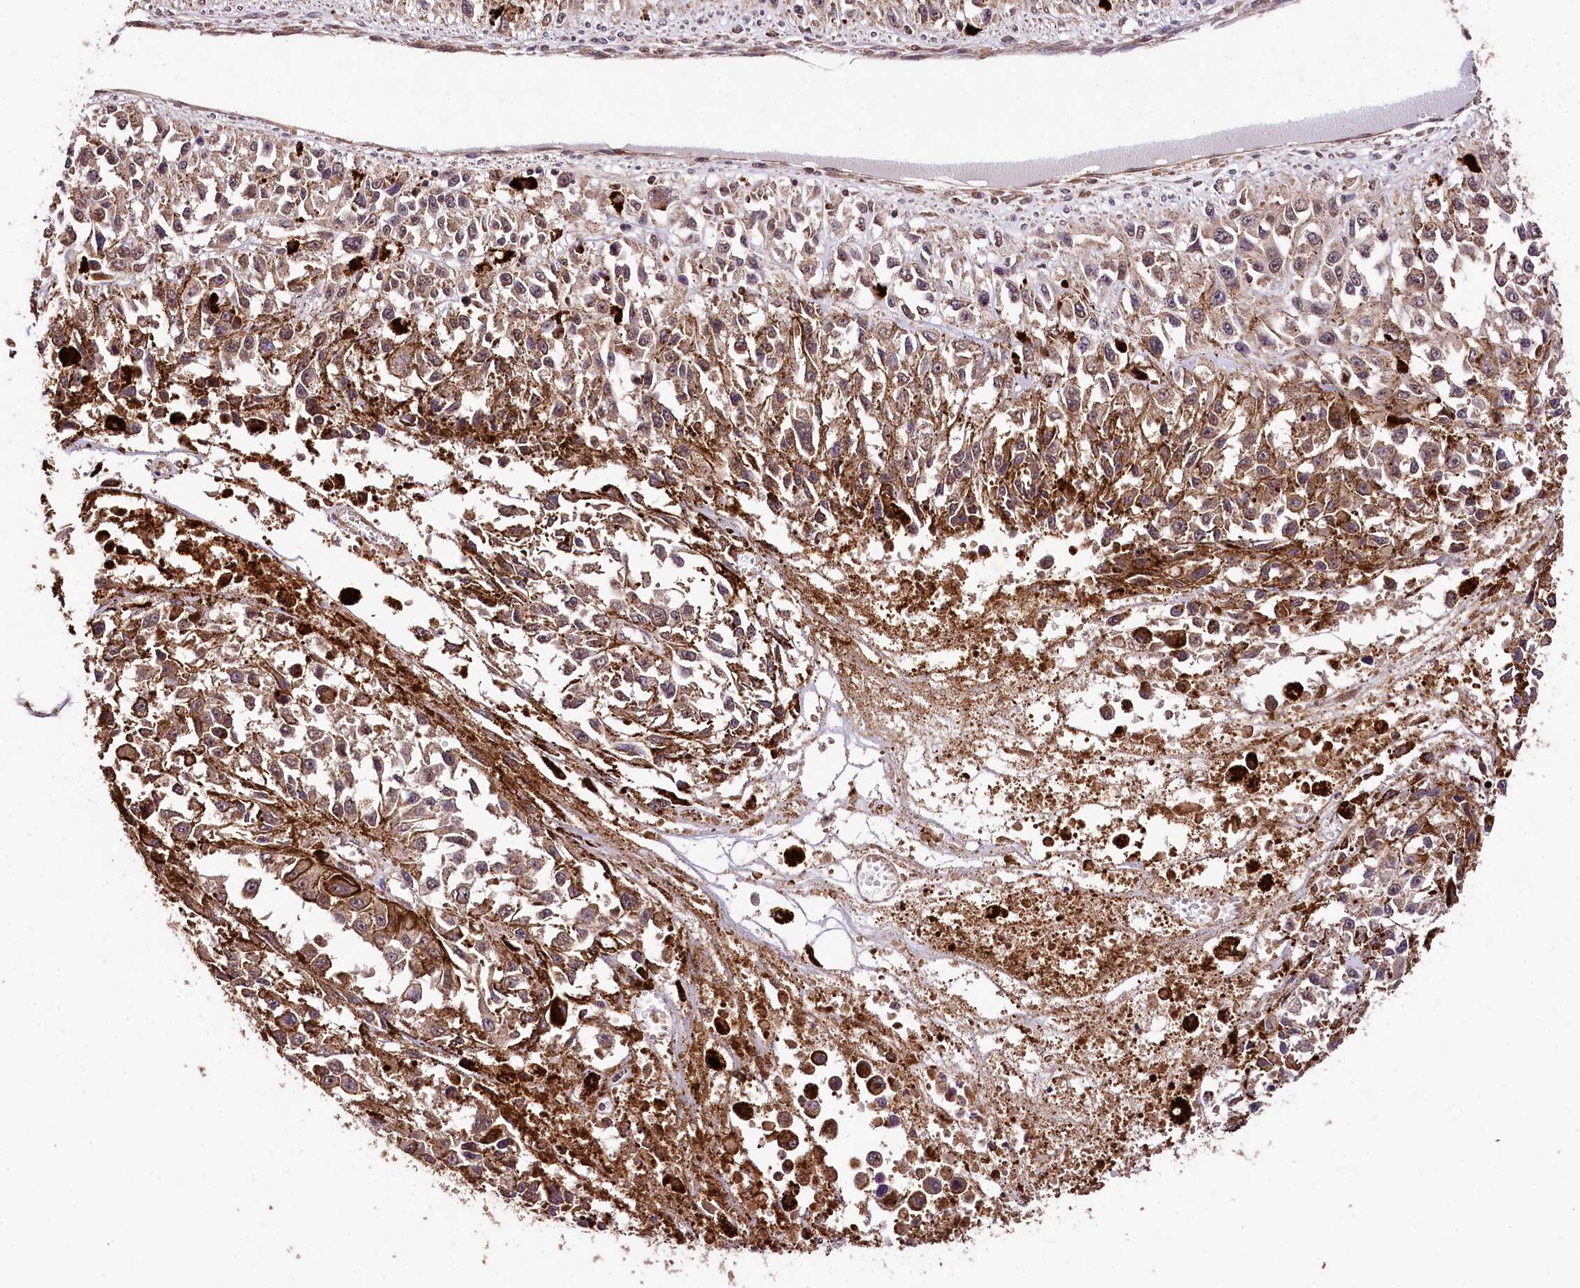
{"staining": {"intensity": "weak", "quantity": "25%-75%", "location": "cytoplasmic/membranous"}, "tissue": "melanoma", "cell_type": "Tumor cells", "image_type": "cancer", "snomed": [{"axis": "morphology", "description": "Malignant melanoma, Metastatic site"}, {"axis": "topography", "description": "Lymph node"}], "caption": "Immunohistochemistry micrograph of human melanoma stained for a protein (brown), which shows low levels of weak cytoplasmic/membranous positivity in about 25%-75% of tumor cells.", "gene": "KPTN", "patient": {"sex": "male", "age": 59}}